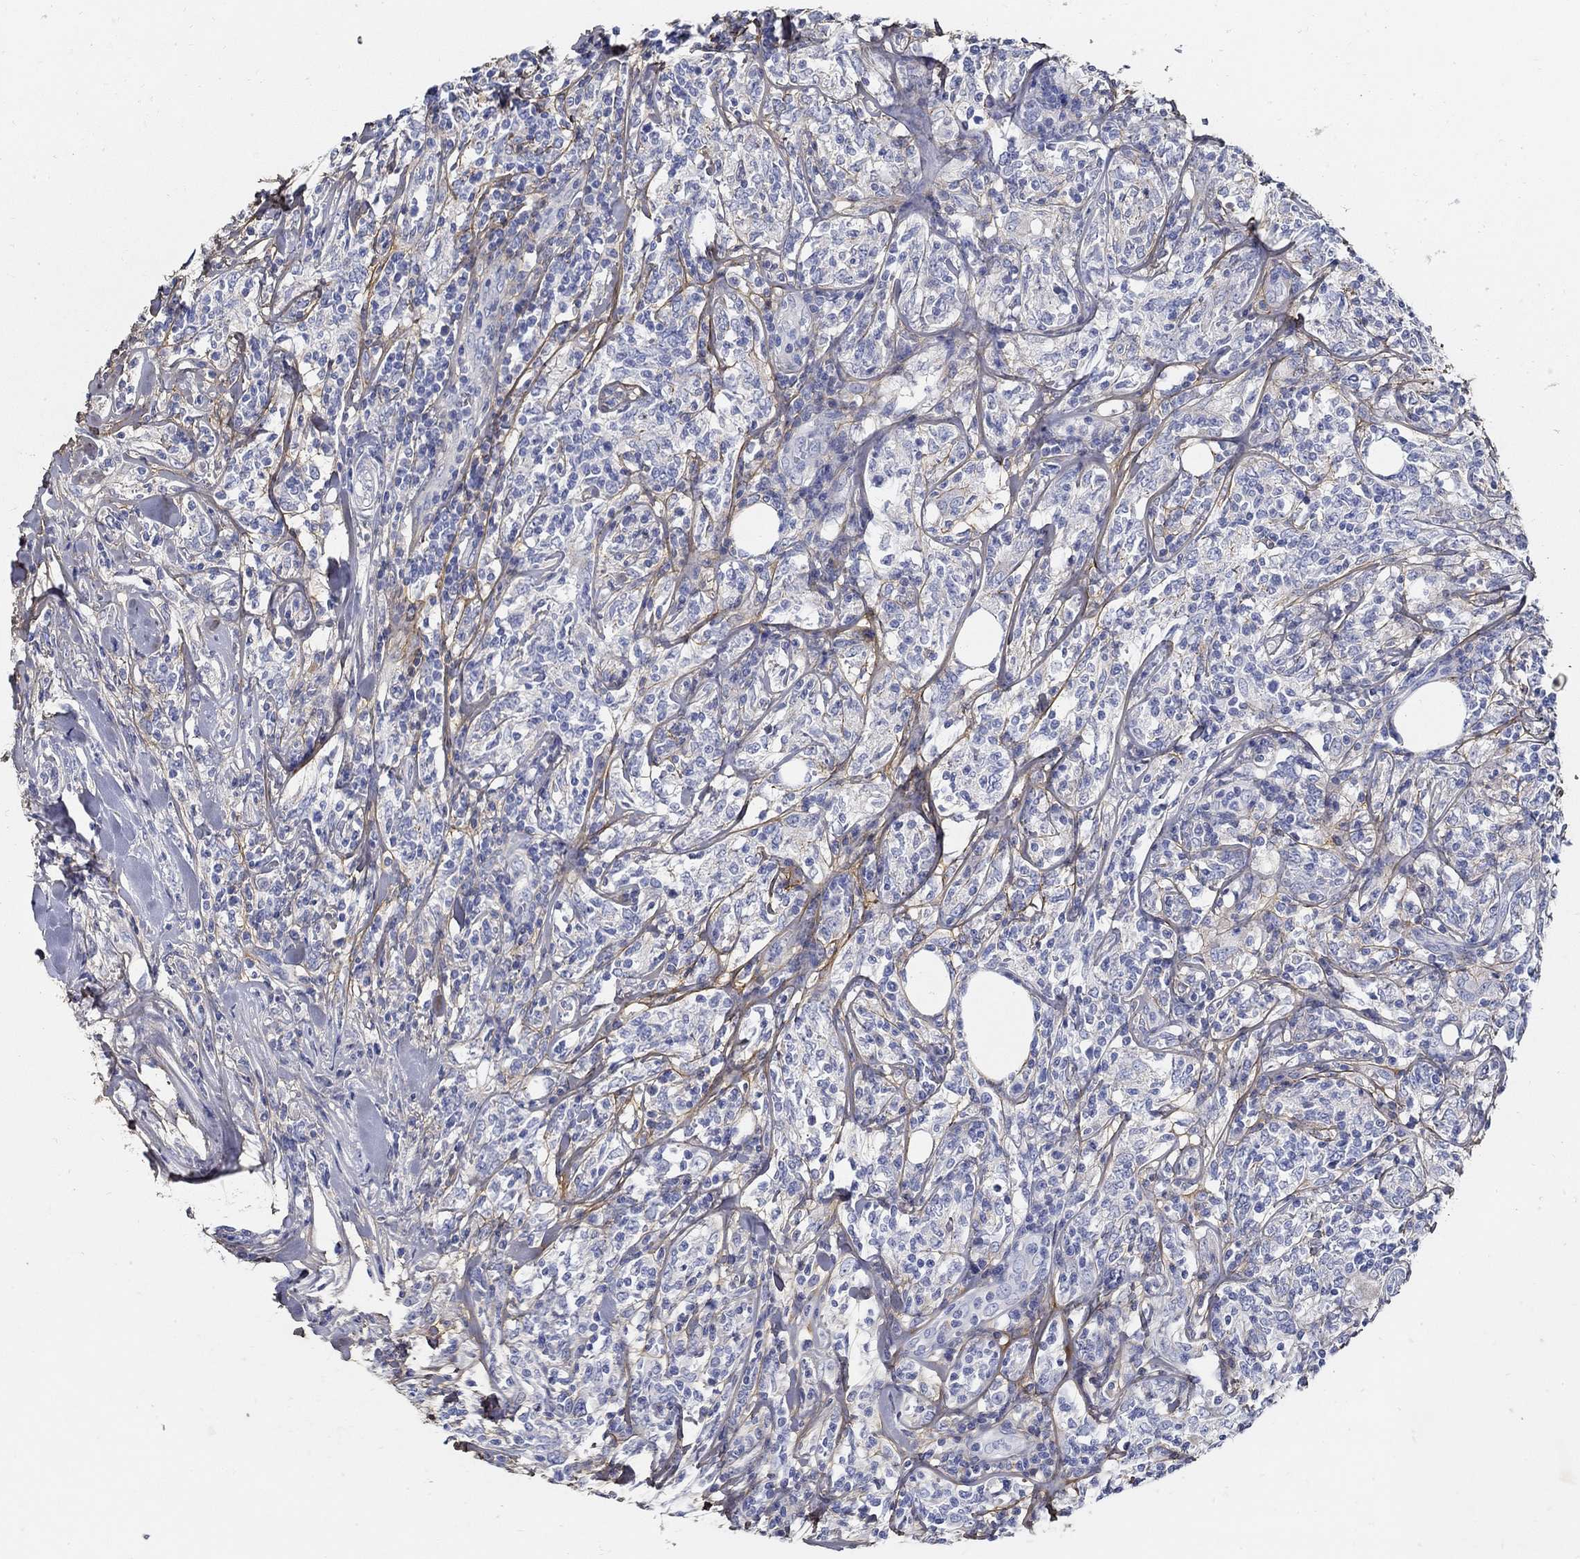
{"staining": {"intensity": "negative", "quantity": "none", "location": "none"}, "tissue": "lymphoma", "cell_type": "Tumor cells", "image_type": "cancer", "snomed": [{"axis": "morphology", "description": "Malignant lymphoma, non-Hodgkin's type, High grade"}, {"axis": "topography", "description": "Lymph node"}], "caption": "Photomicrograph shows no significant protein expression in tumor cells of malignant lymphoma, non-Hodgkin's type (high-grade).", "gene": "TGFBI", "patient": {"sex": "female", "age": 84}}